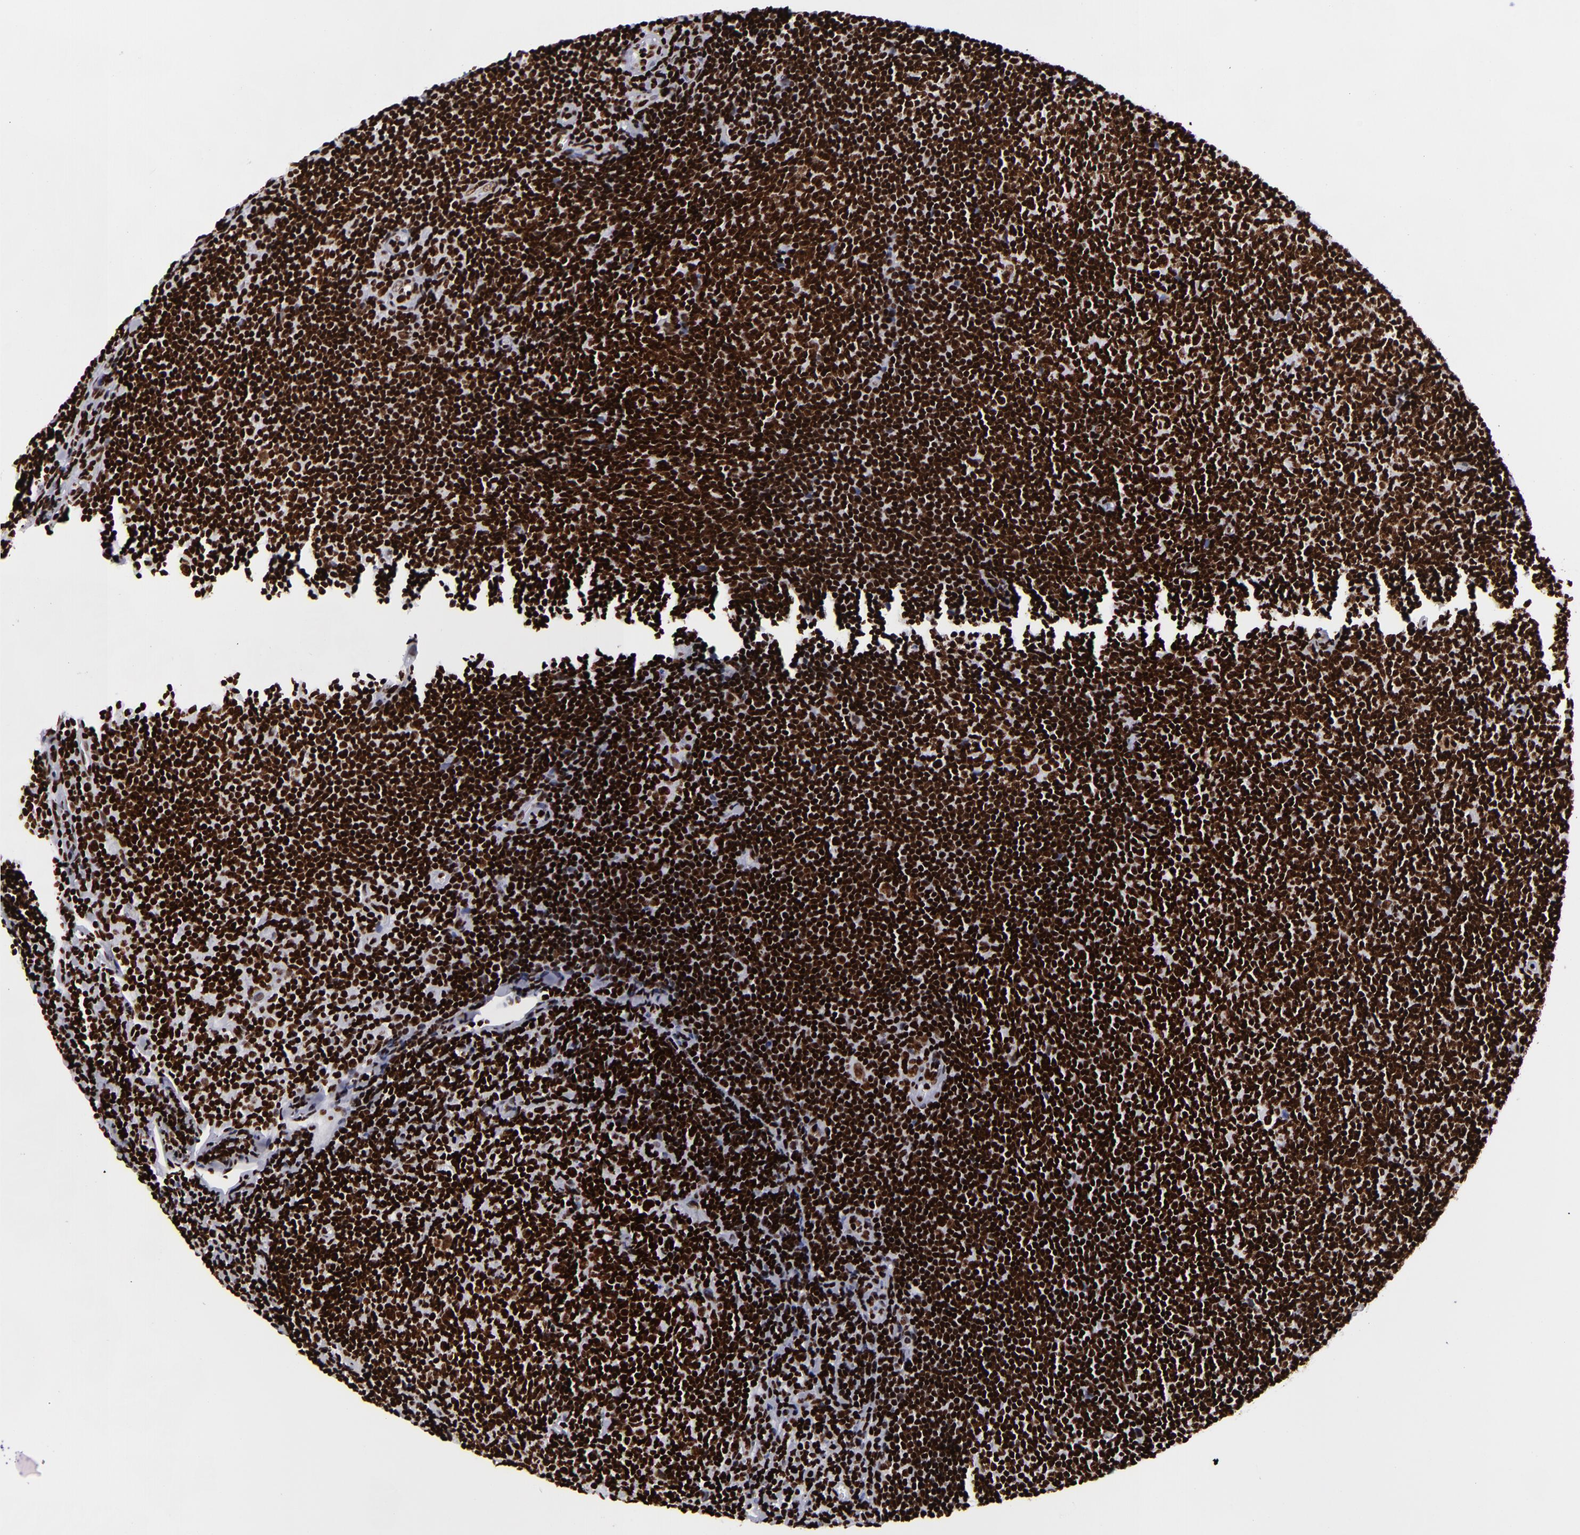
{"staining": {"intensity": "strong", "quantity": ">75%", "location": "nuclear"}, "tissue": "lymphoma", "cell_type": "Tumor cells", "image_type": "cancer", "snomed": [{"axis": "morphology", "description": "Malignant lymphoma, non-Hodgkin's type, Low grade"}, {"axis": "topography", "description": "Lymph node"}], "caption": "An image of human malignant lymphoma, non-Hodgkin's type (low-grade) stained for a protein displays strong nuclear brown staining in tumor cells. (brown staining indicates protein expression, while blue staining denotes nuclei).", "gene": "SAFB", "patient": {"sex": "male", "age": 49}}